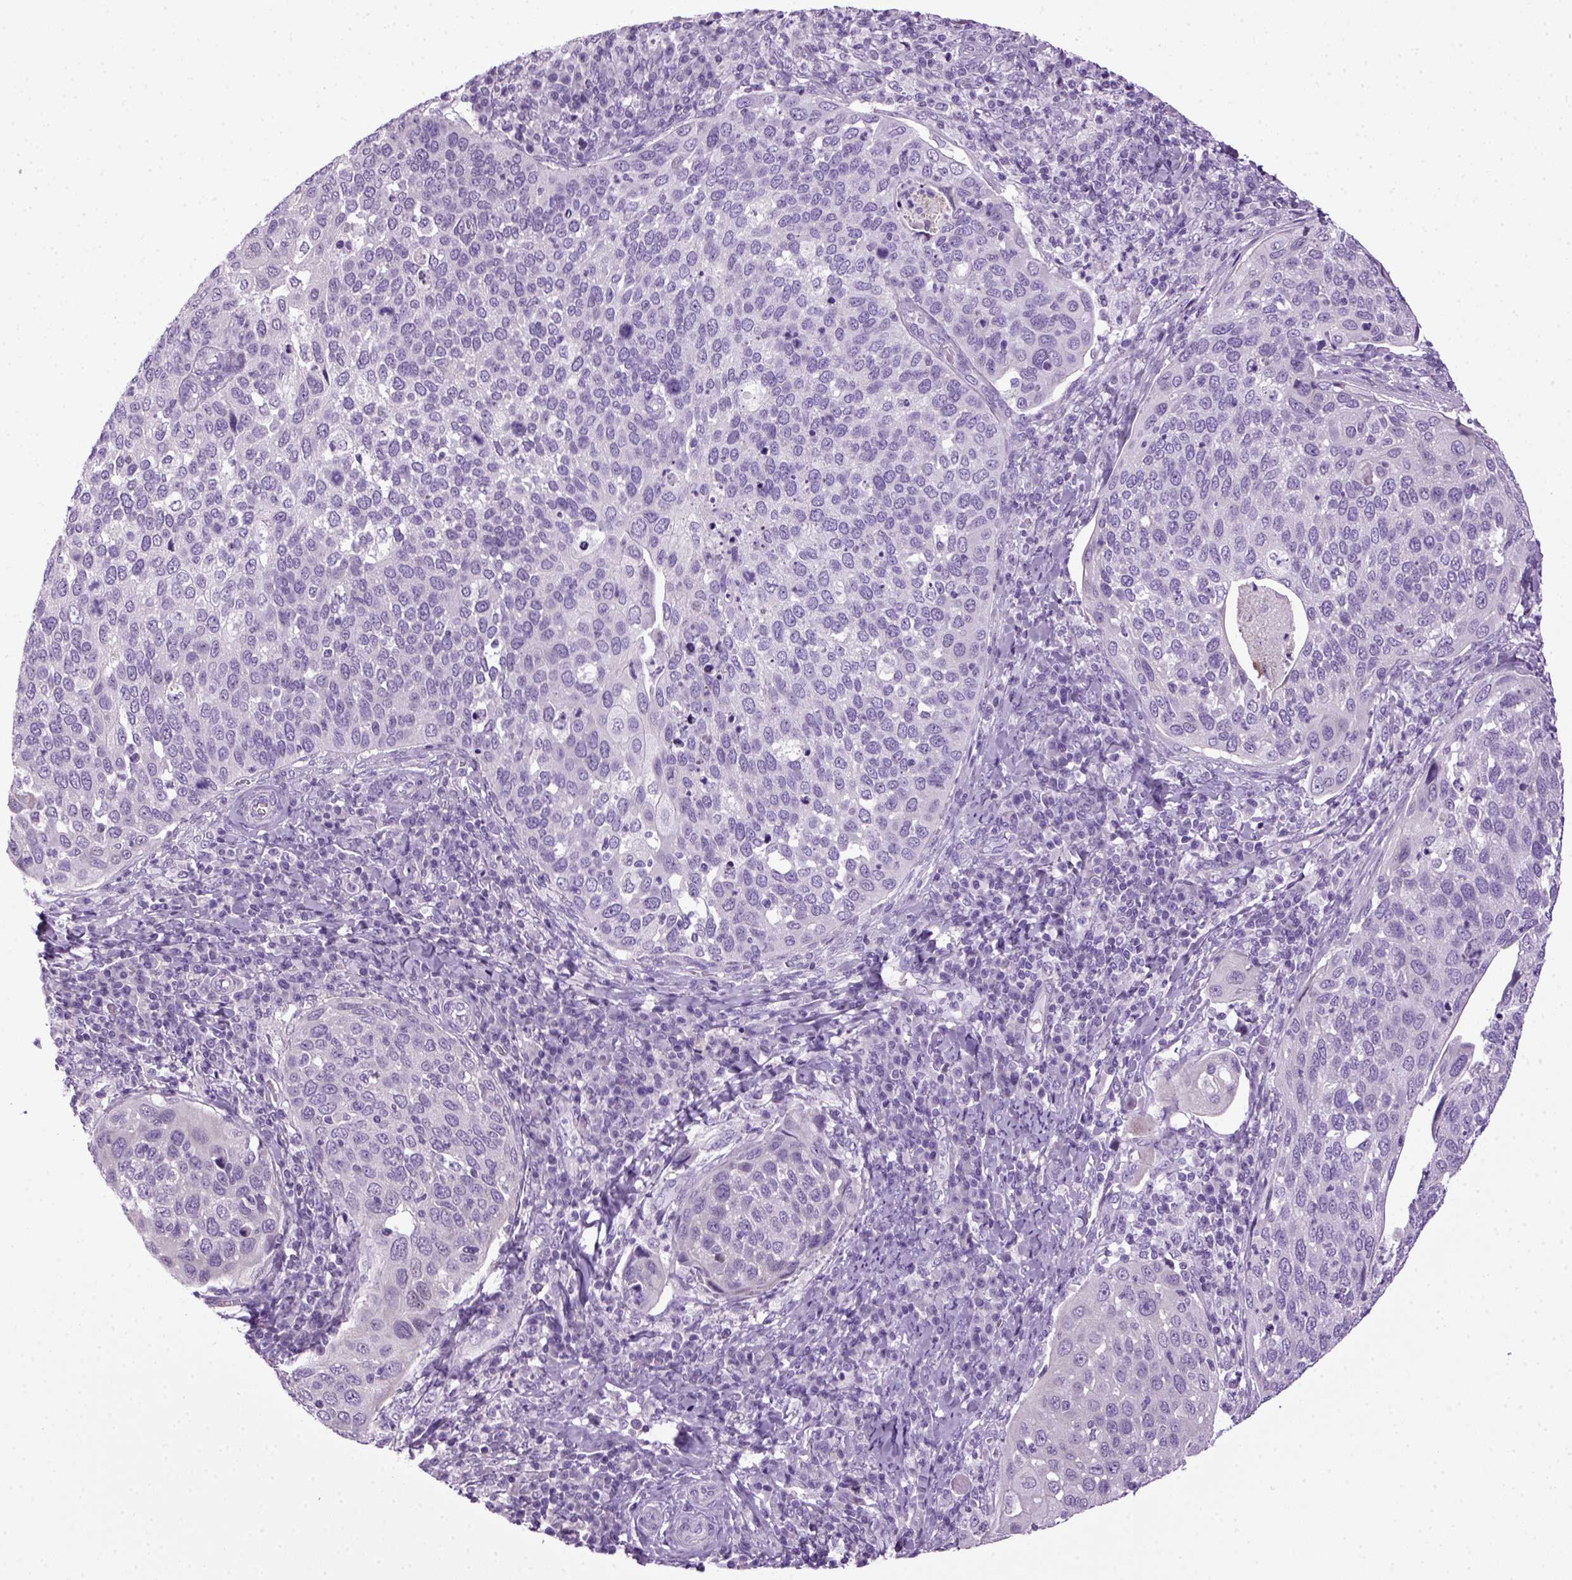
{"staining": {"intensity": "negative", "quantity": "none", "location": "none"}, "tissue": "cervical cancer", "cell_type": "Tumor cells", "image_type": "cancer", "snomed": [{"axis": "morphology", "description": "Squamous cell carcinoma, NOS"}, {"axis": "topography", "description": "Cervix"}], "caption": "This is an IHC histopathology image of human cervical squamous cell carcinoma. There is no staining in tumor cells.", "gene": "HMCN2", "patient": {"sex": "female", "age": 54}}